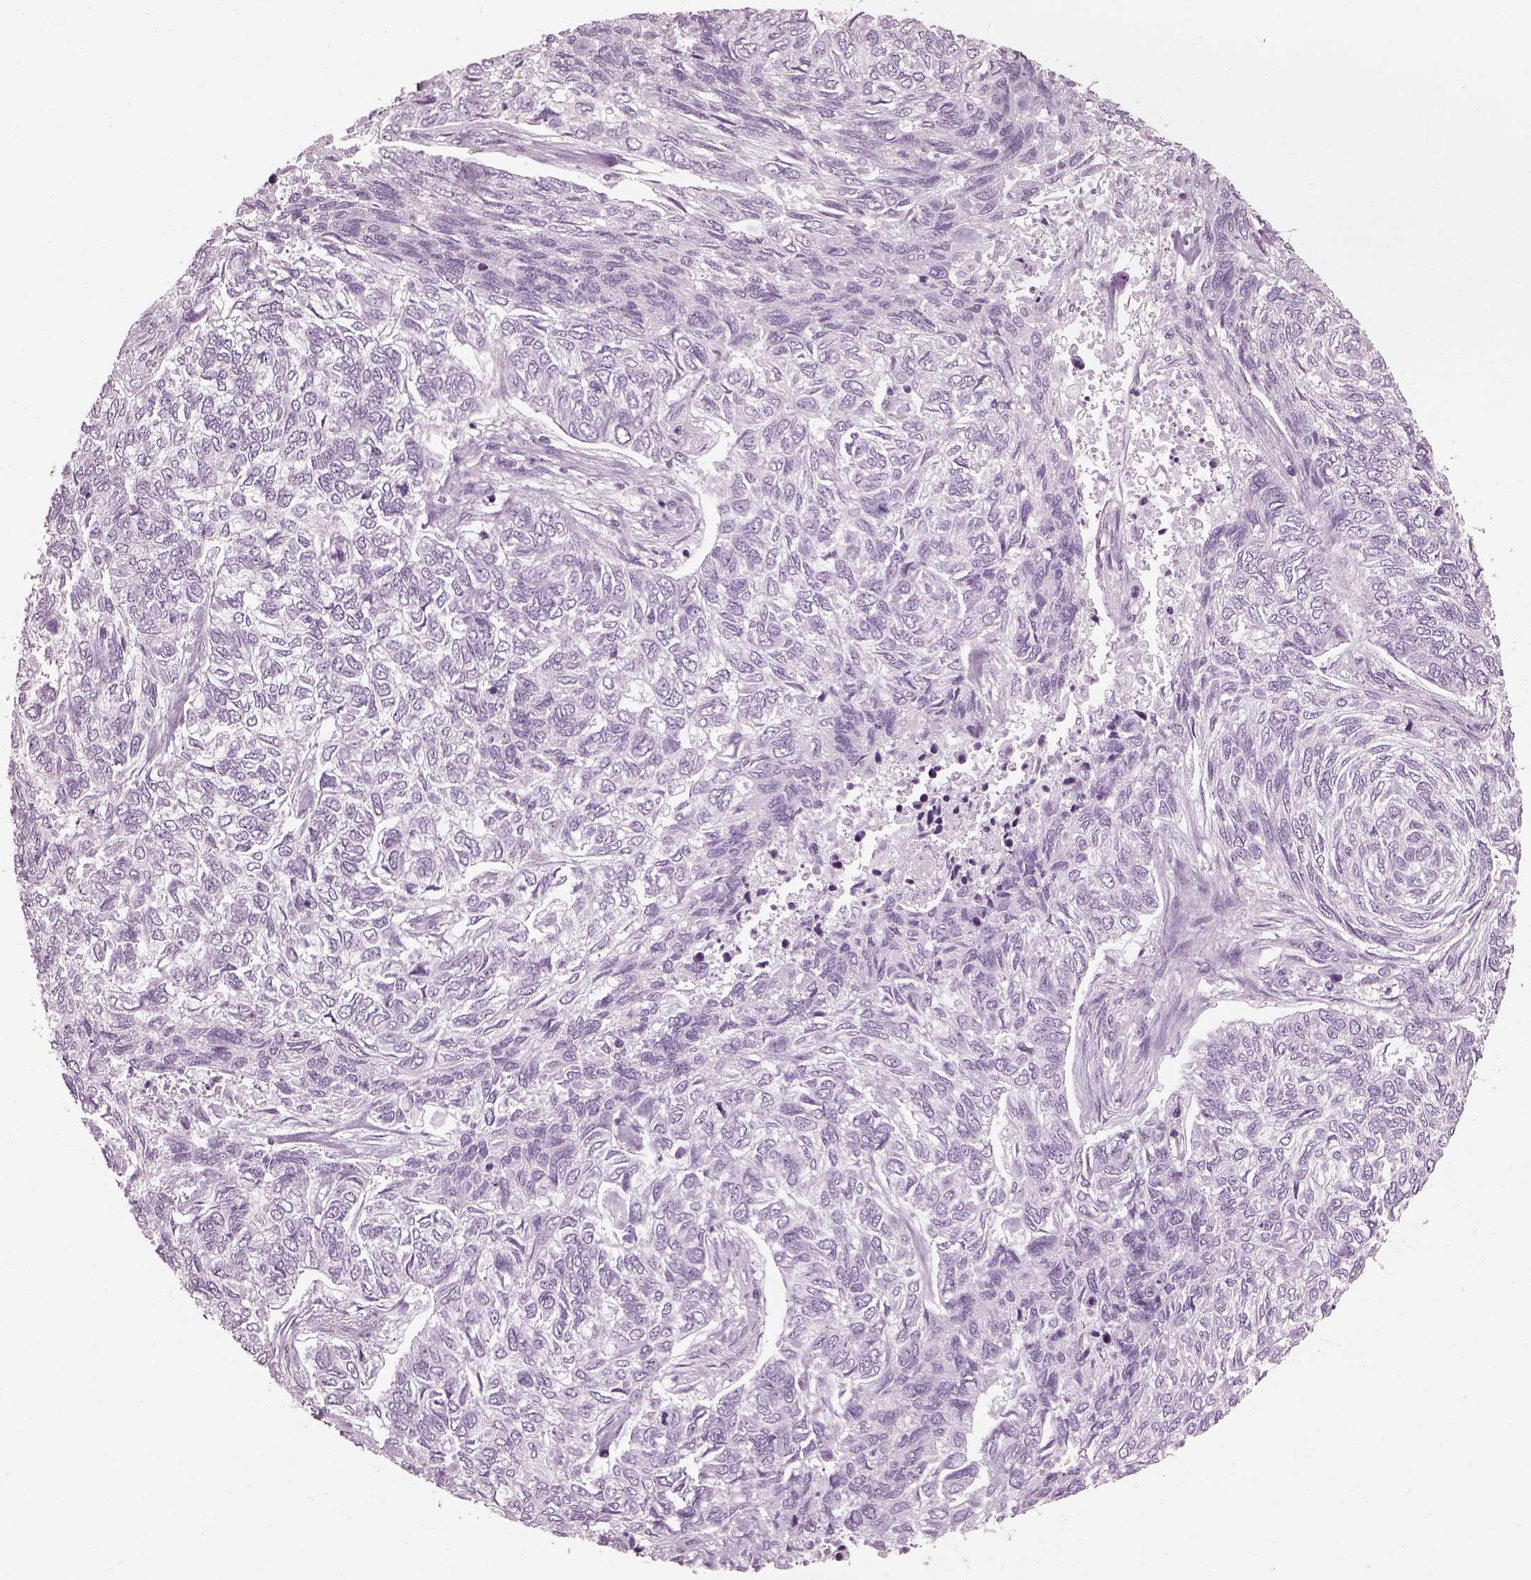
{"staining": {"intensity": "negative", "quantity": "none", "location": "none"}, "tissue": "skin cancer", "cell_type": "Tumor cells", "image_type": "cancer", "snomed": [{"axis": "morphology", "description": "Basal cell carcinoma"}, {"axis": "topography", "description": "Skin"}], "caption": "Micrograph shows no protein positivity in tumor cells of skin cancer (basal cell carcinoma) tissue.", "gene": "PDC", "patient": {"sex": "female", "age": 65}}